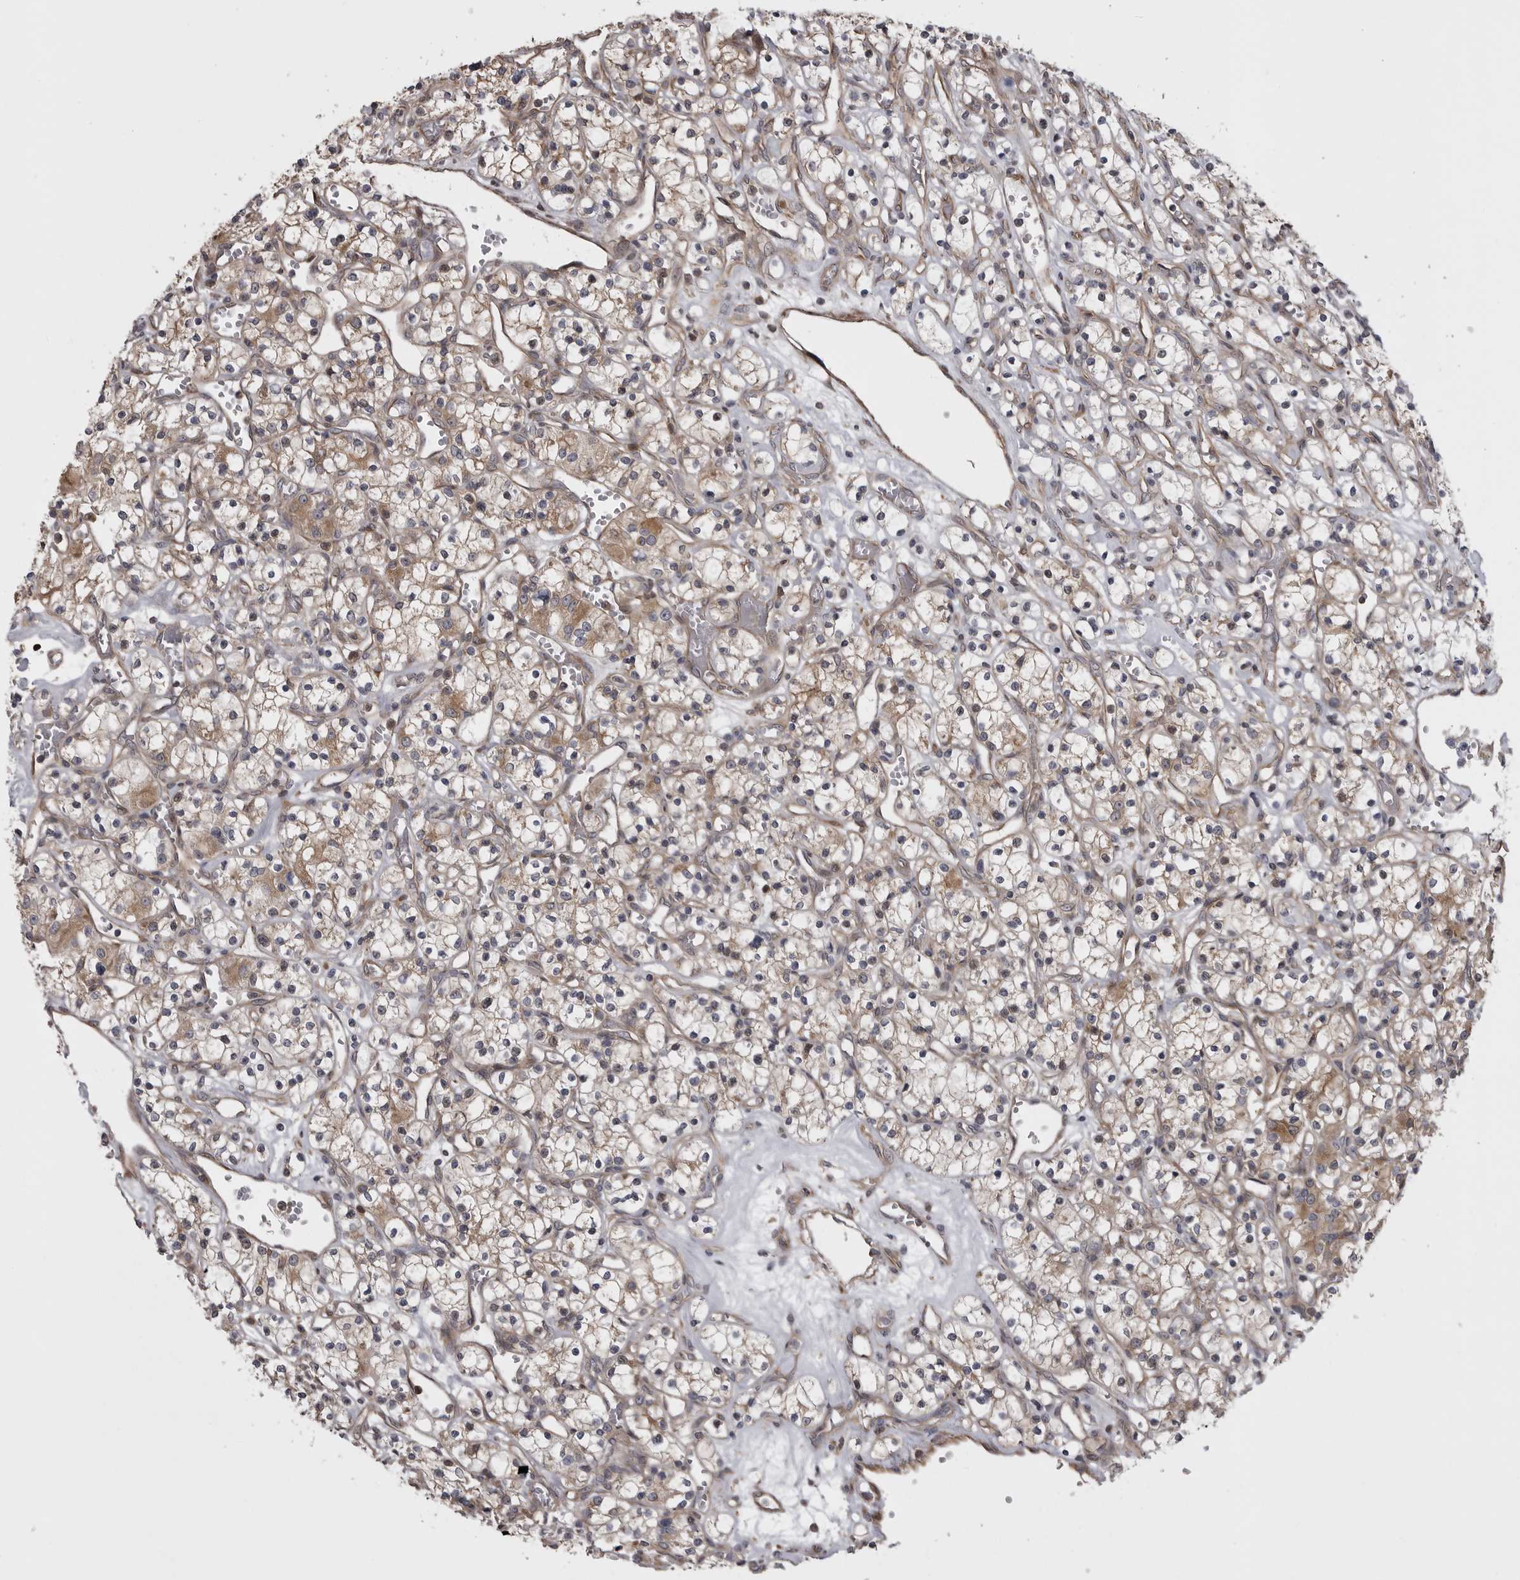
{"staining": {"intensity": "weak", "quantity": "<25%", "location": "cytoplasmic/membranous"}, "tissue": "renal cancer", "cell_type": "Tumor cells", "image_type": "cancer", "snomed": [{"axis": "morphology", "description": "Adenocarcinoma, NOS"}, {"axis": "topography", "description": "Kidney"}], "caption": "A histopathology image of adenocarcinoma (renal) stained for a protein displays no brown staining in tumor cells. (DAB (3,3'-diaminobenzidine) immunohistochemistry, high magnification).", "gene": "ZNRF1", "patient": {"sex": "female", "age": 59}}